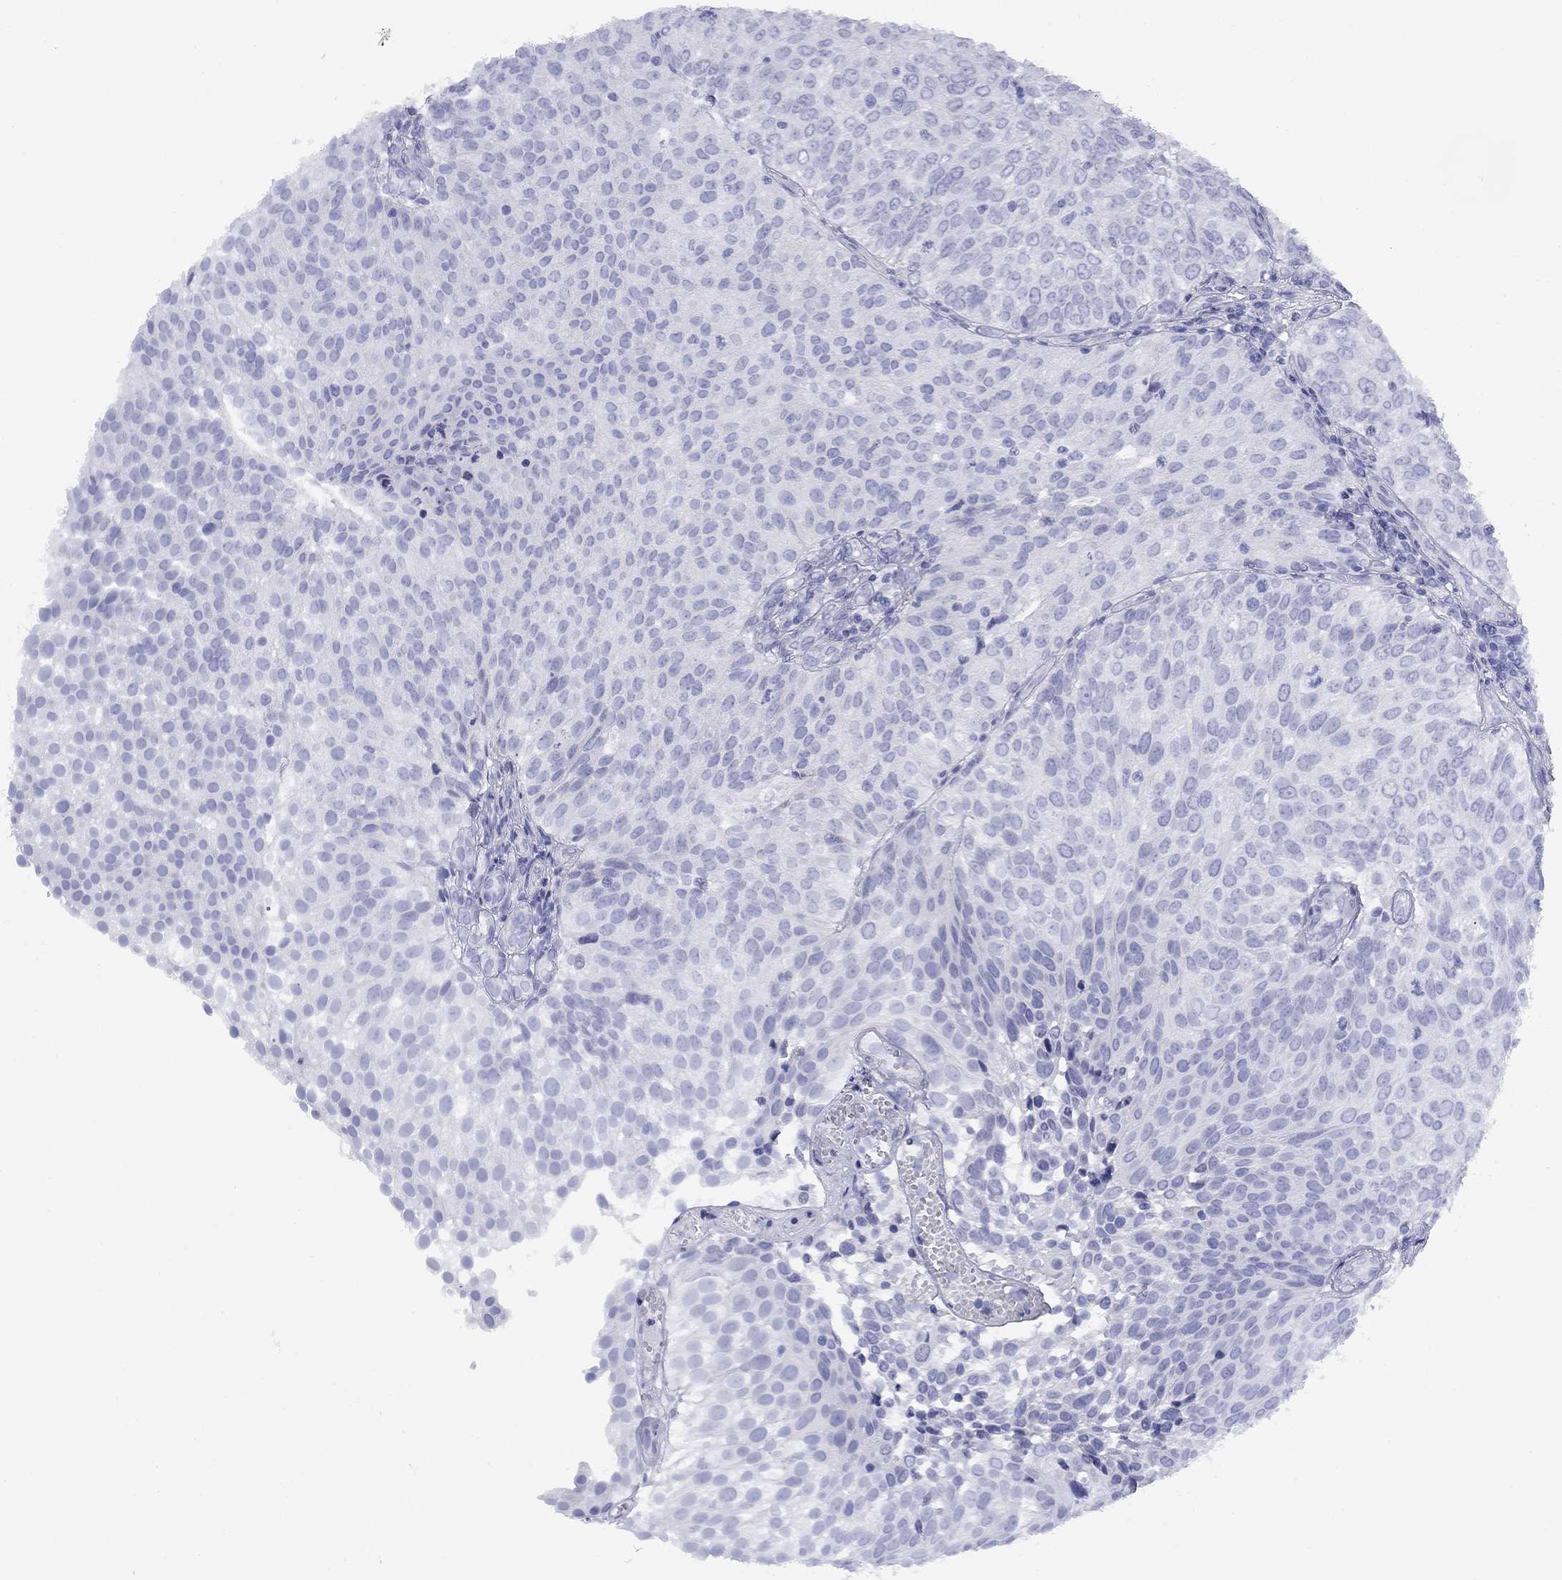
{"staining": {"intensity": "negative", "quantity": "none", "location": "none"}, "tissue": "urothelial cancer", "cell_type": "Tumor cells", "image_type": "cancer", "snomed": [{"axis": "morphology", "description": "Urothelial carcinoma, High grade"}, {"axis": "topography", "description": "Urinary bladder"}], "caption": "This is a image of IHC staining of urothelial carcinoma (high-grade), which shows no expression in tumor cells.", "gene": "TIGD4", "patient": {"sex": "female", "age": 79}}